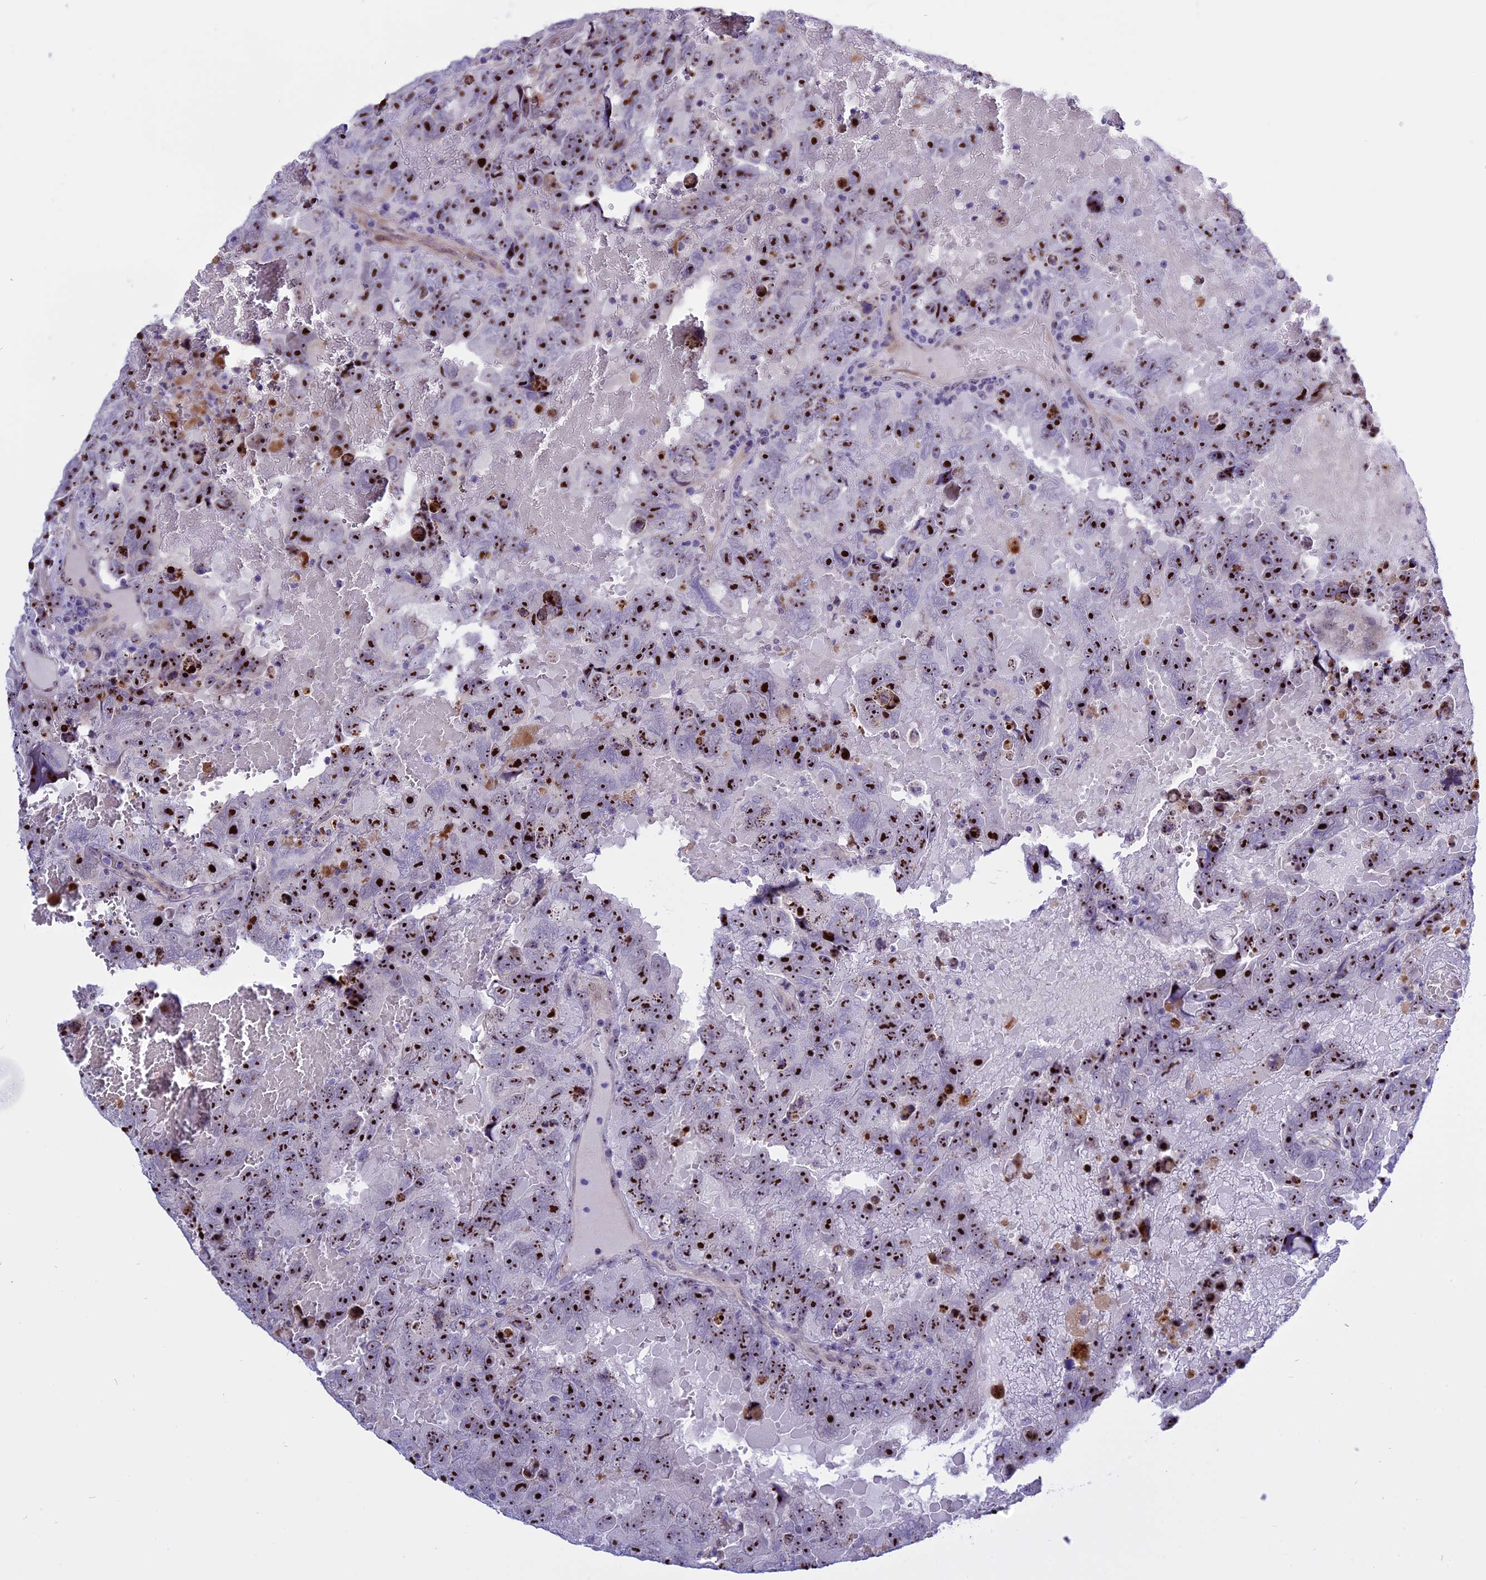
{"staining": {"intensity": "strong", "quantity": ">75%", "location": "nuclear"}, "tissue": "testis cancer", "cell_type": "Tumor cells", "image_type": "cancer", "snomed": [{"axis": "morphology", "description": "Carcinoma, Embryonal, NOS"}, {"axis": "topography", "description": "Testis"}], "caption": "IHC micrograph of human testis cancer stained for a protein (brown), which demonstrates high levels of strong nuclear expression in approximately >75% of tumor cells.", "gene": "TBL3", "patient": {"sex": "male", "age": 45}}